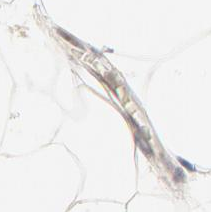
{"staining": {"intensity": "moderate", "quantity": ">75%", "location": "nuclear"}, "tissue": "adipose tissue", "cell_type": "Adipocytes", "image_type": "normal", "snomed": [{"axis": "morphology", "description": "Normal tissue, NOS"}, {"axis": "morphology", "description": "Duct carcinoma"}, {"axis": "topography", "description": "Breast"}, {"axis": "topography", "description": "Adipose tissue"}], "caption": "Immunohistochemical staining of benign human adipose tissue demonstrates >75% levels of moderate nuclear protein expression in about >75% of adipocytes. The staining is performed using DAB (3,3'-diaminobenzidine) brown chromogen to label protein expression. The nuclei are counter-stained blue using hematoxylin.", "gene": "PBX1", "patient": {"sex": "female", "age": 37}}